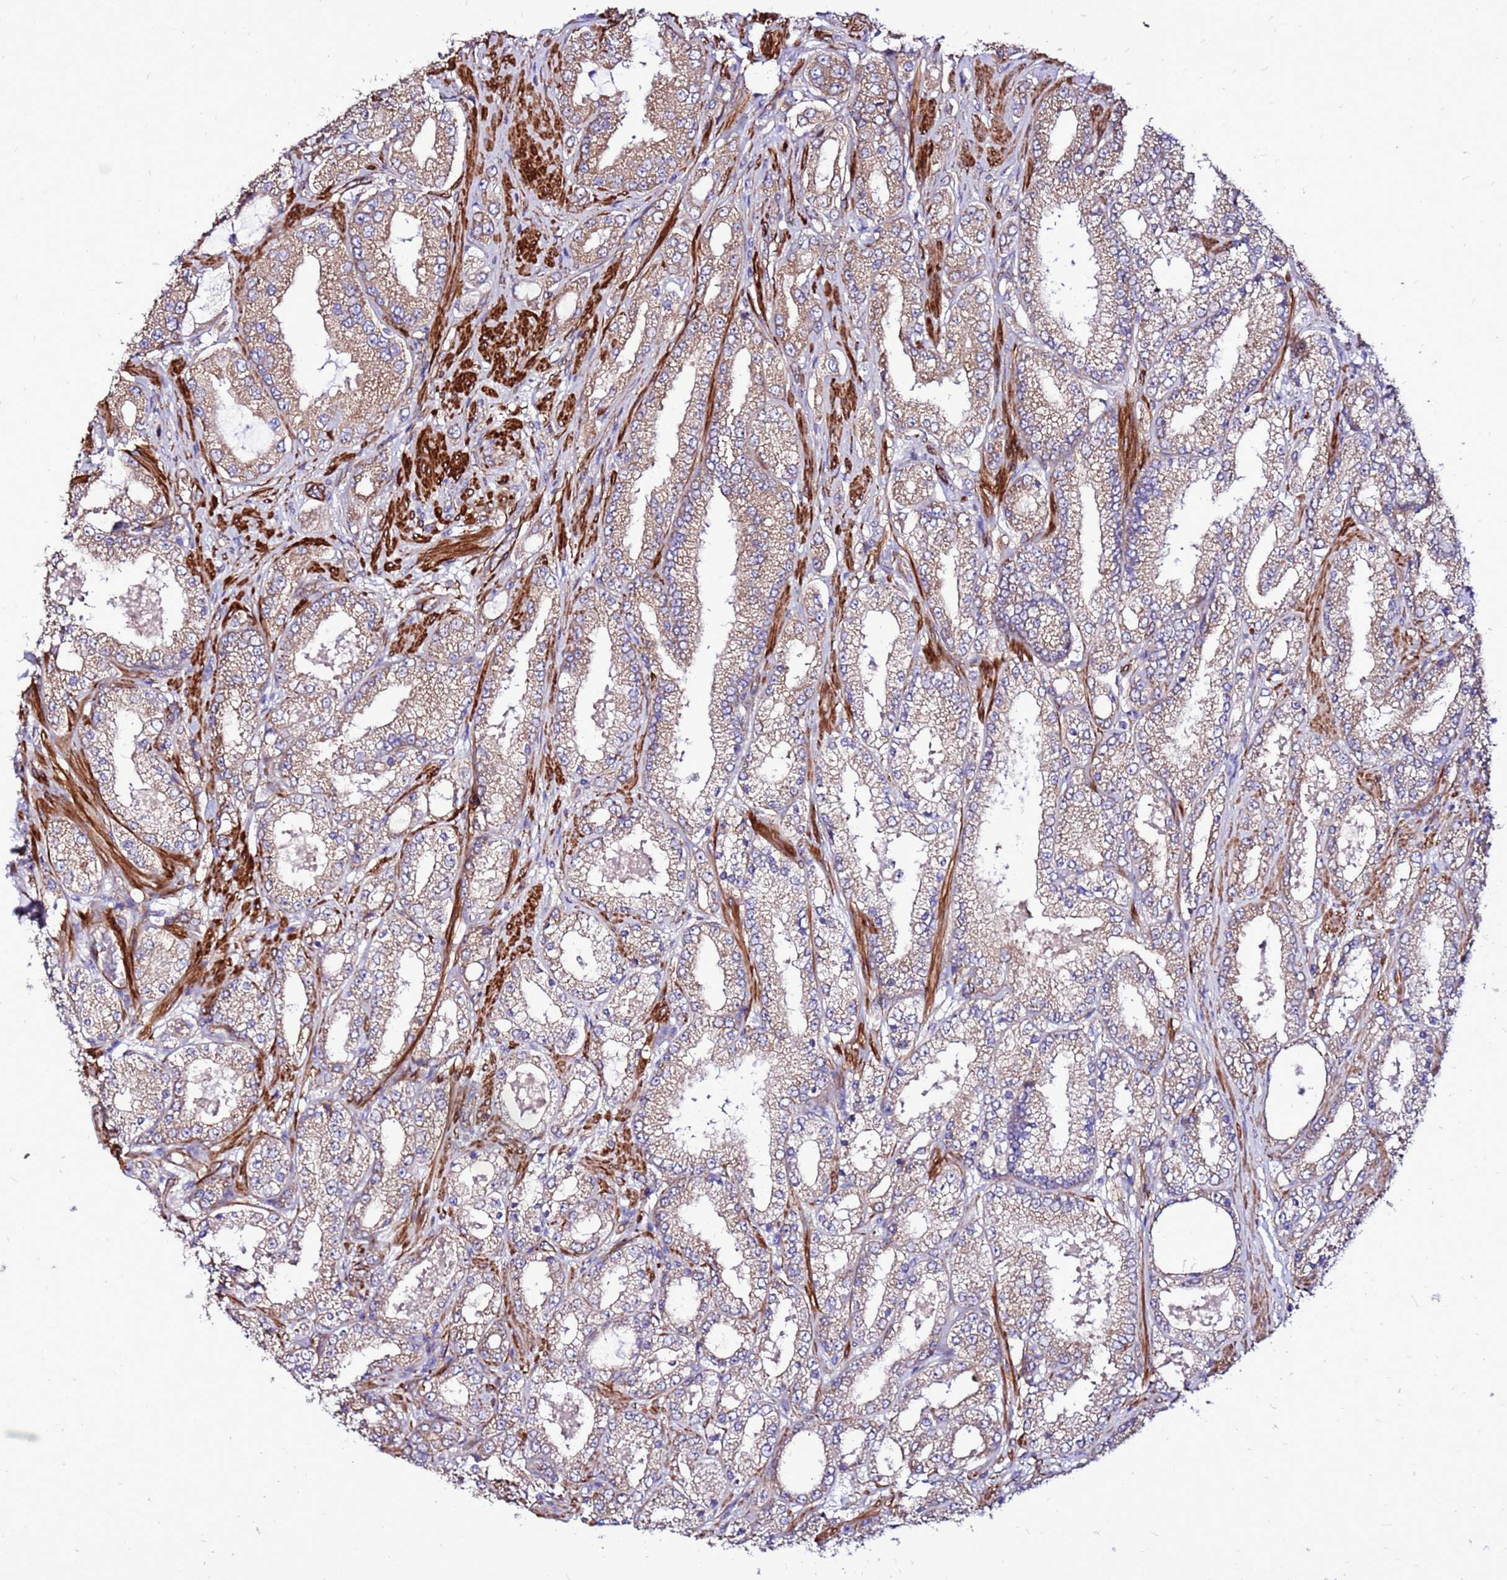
{"staining": {"intensity": "weak", "quantity": ">75%", "location": "cytoplasmic/membranous"}, "tissue": "prostate cancer", "cell_type": "Tumor cells", "image_type": "cancer", "snomed": [{"axis": "morphology", "description": "Adenocarcinoma, High grade"}, {"axis": "topography", "description": "Prostate"}], "caption": "This is a micrograph of immunohistochemistry (IHC) staining of prostate high-grade adenocarcinoma, which shows weak expression in the cytoplasmic/membranous of tumor cells.", "gene": "EI24", "patient": {"sex": "male", "age": 68}}